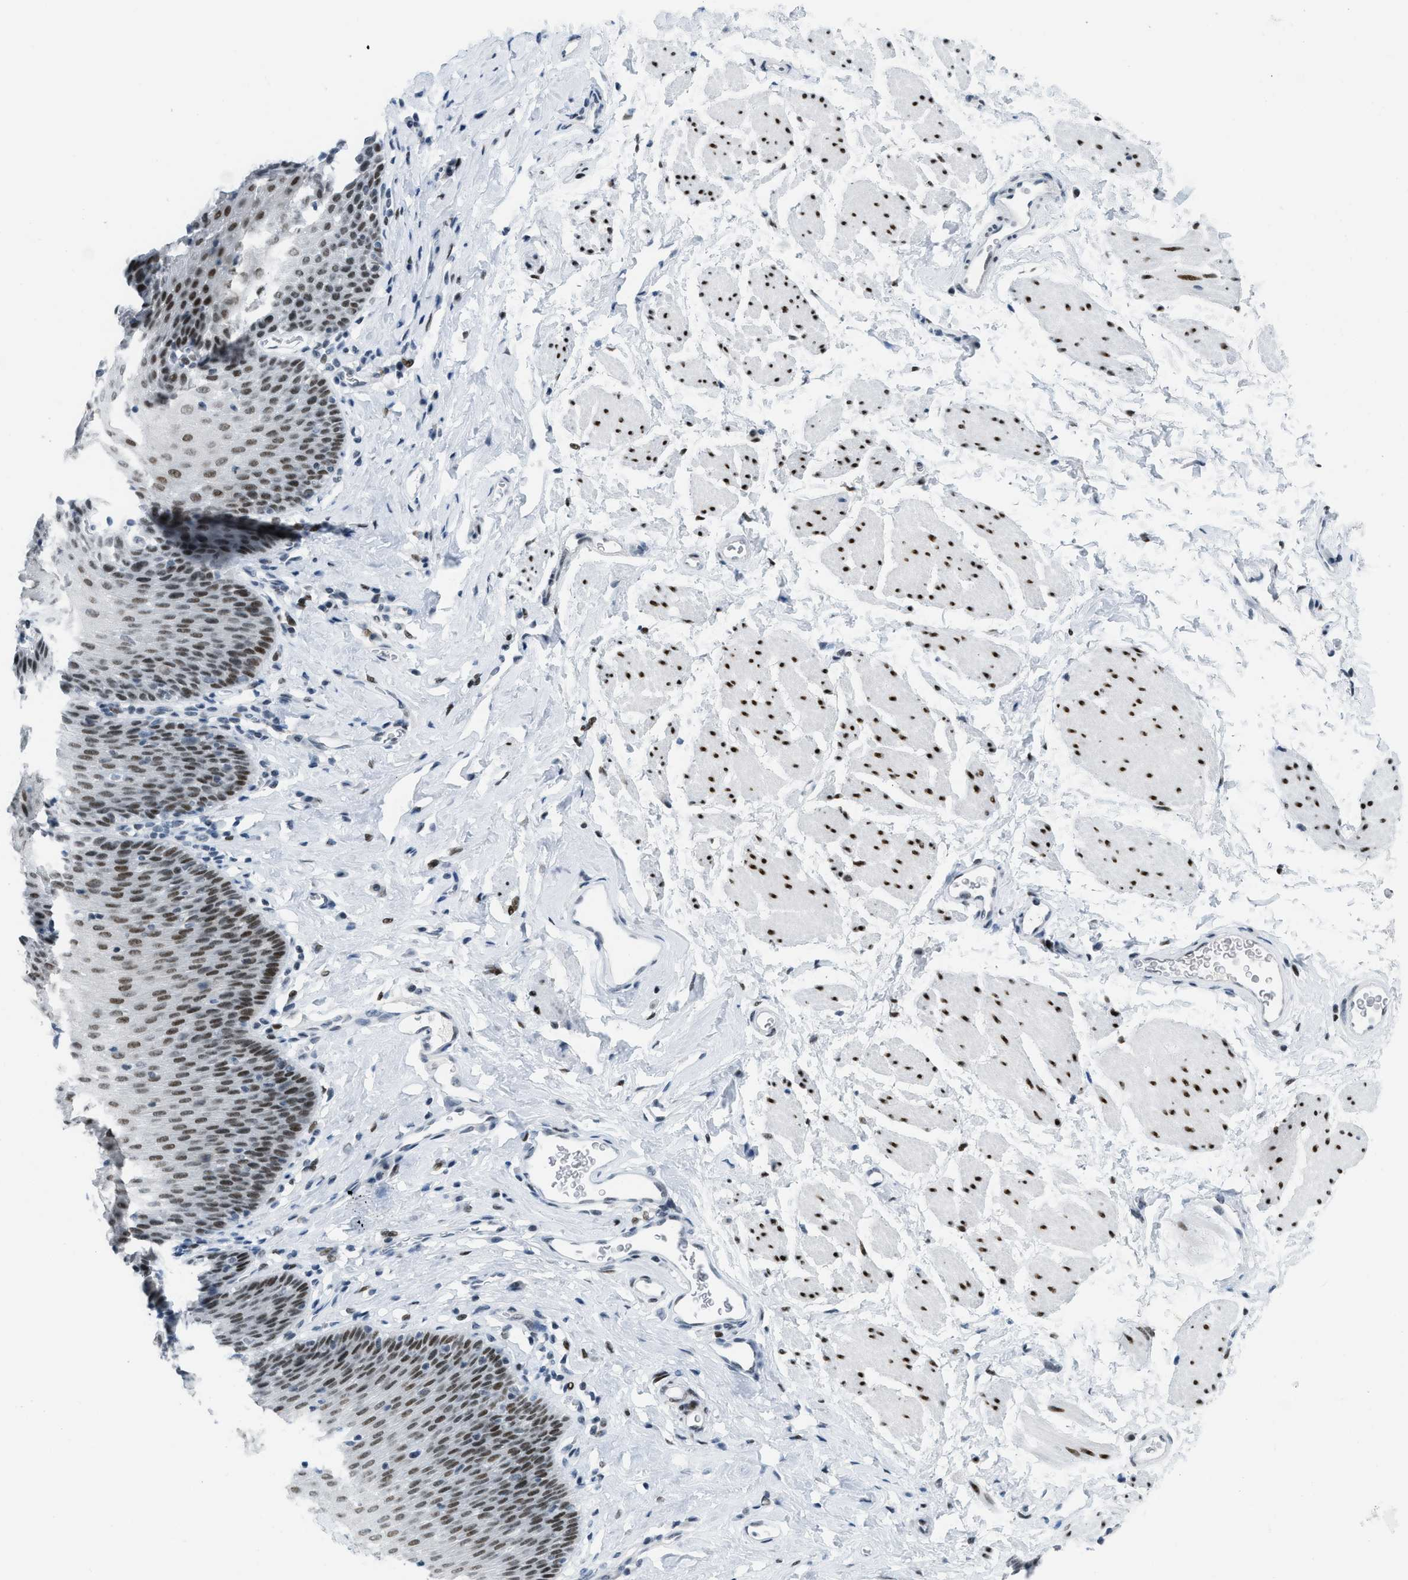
{"staining": {"intensity": "moderate", "quantity": ">75%", "location": "nuclear"}, "tissue": "esophagus", "cell_type": "Squamous epithelial cells", "image_type": "normal", "snomed": [{"axis": "morphology", "description": "Normal tissue, NOS"}, {"axis": "topography", "description": "Esophagus"}], "caption": "The photomicrograph displays a brown stain indicating the presence of a protein in the nuclear of squamous epithelial cells in esophagus.", "gene": "PBX1", "patient": {"sex": "female", "age": 61}}